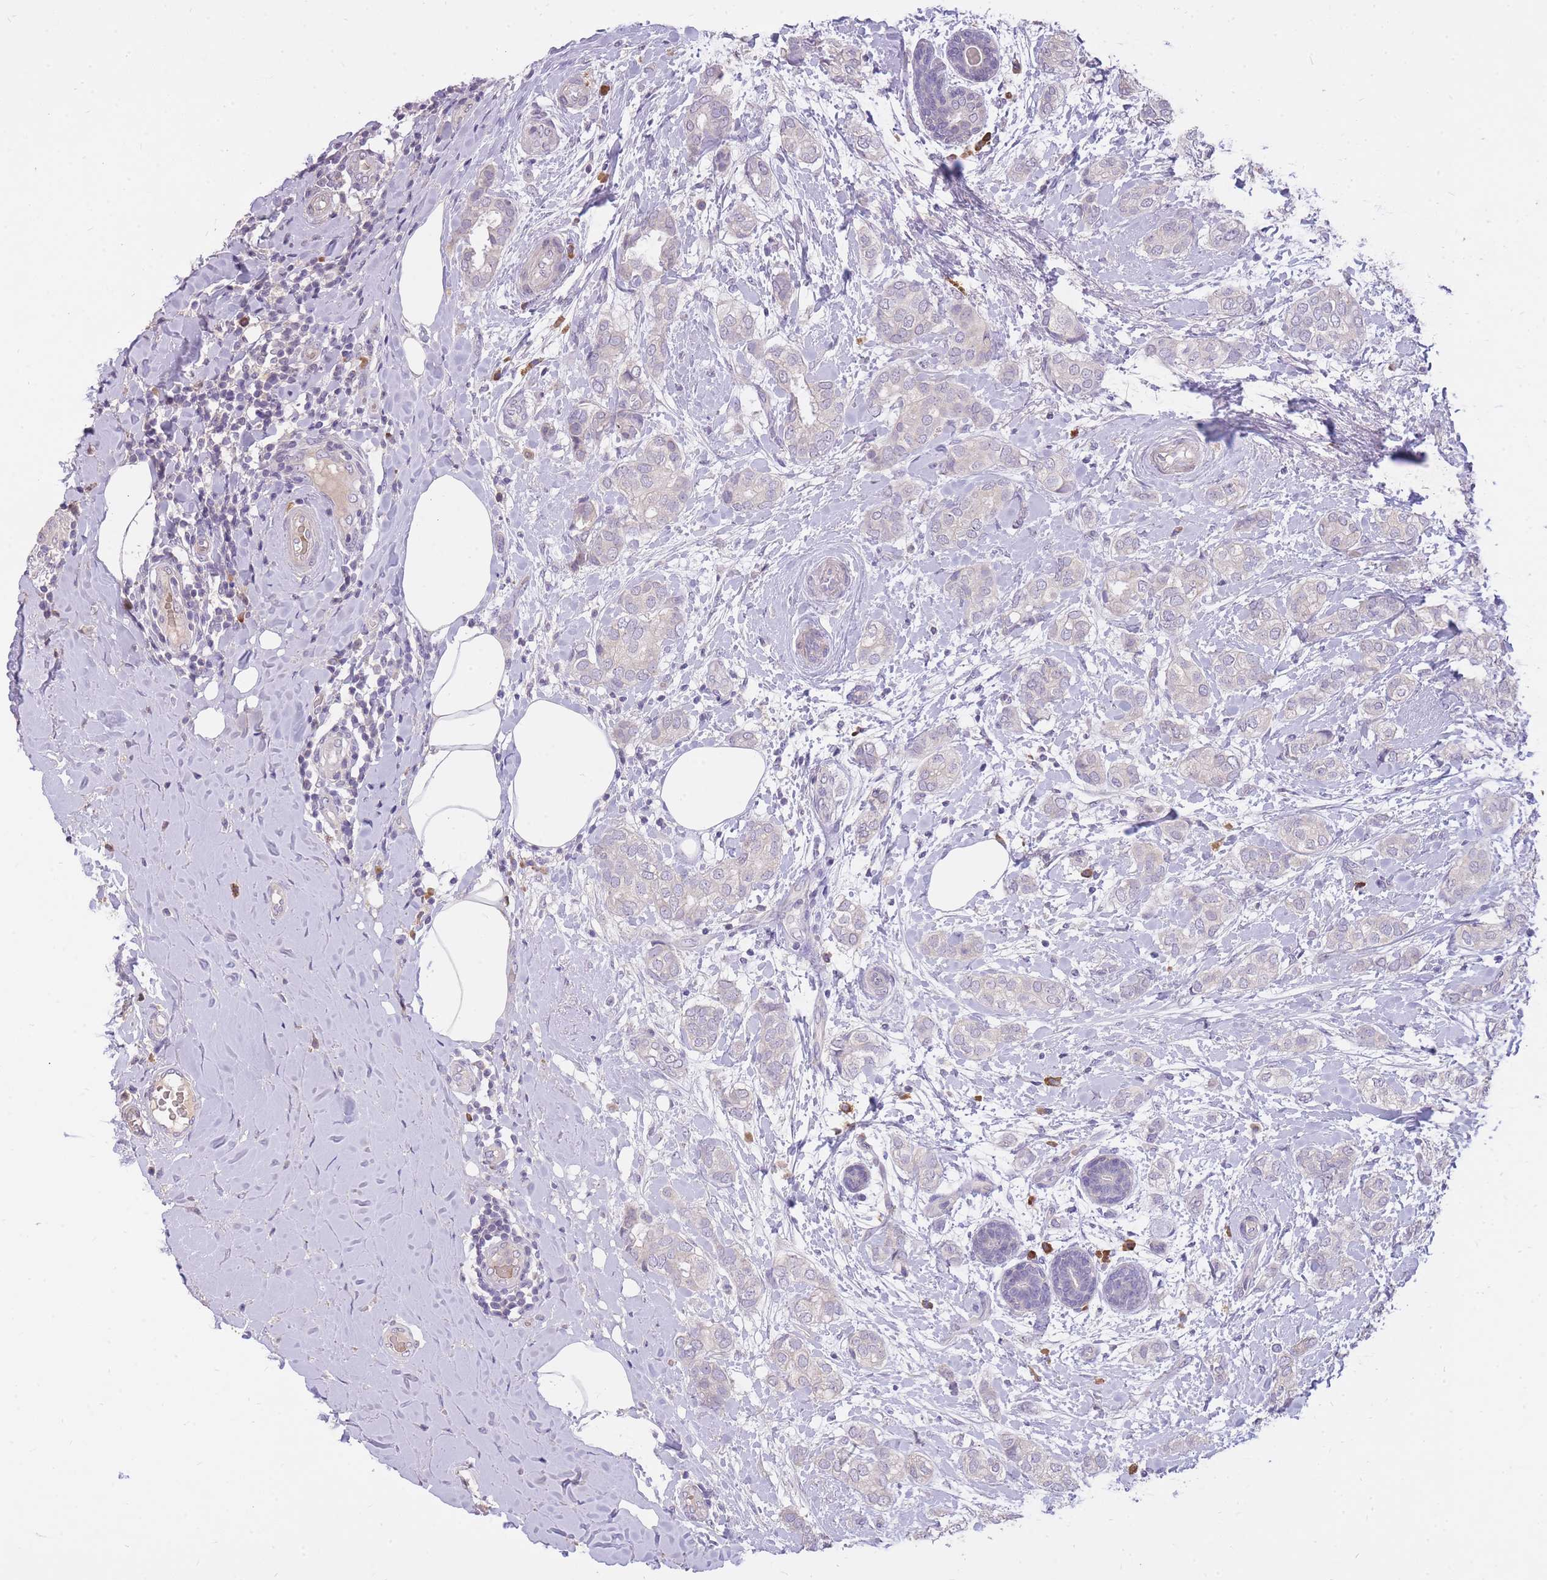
{"staining": {"intensity": "negative", "quantity": "none", "location": "none"}, "tissue": "breast cancer", "cell_type": "Tumor cells", "image_type": "cancer", "snomed": [{"axis": "morphology", "description": "Duct carcinoma"}, {"axis": "topography", "description": "Breast"}], "caption": "DAB (3,3'-diaminobenzidine) immunohistochemical staining of human intraductal carcinoma (breast) shows no significant positivity in tumor cells. The staining is performed using DAB (3,3'-diaminobenzidine) brown chromogen with nuclei counter-stained in using hematoxylin.", "gene": "FRG2C", "patient": {"sex": "female", "age": 73}}